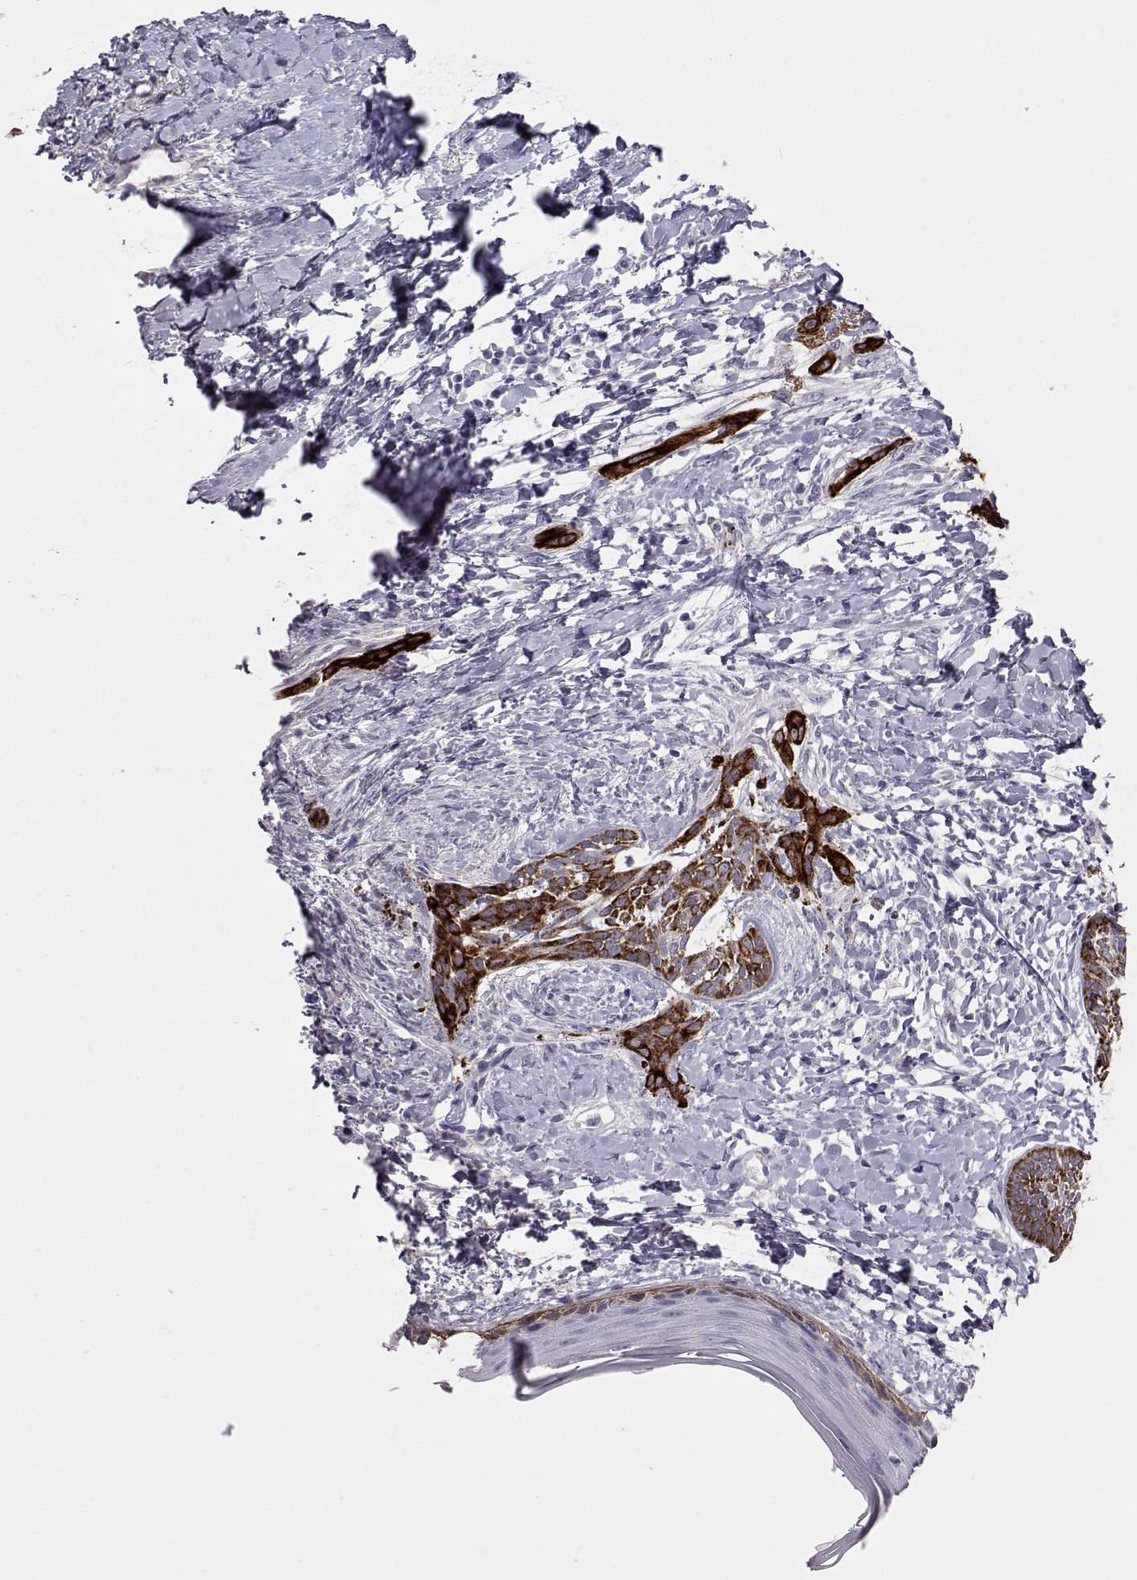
{"staining": {"intensity": "strong", "quantity": ">75%", "location": "cytoplasmic/membranous"}, "tissue": "skin cancer", "cell_type": "Tumor cells", "image_type": "cancer", "snomed": [{"axis": "morphology", "description": "Normal tissue, NOS"}, {"axis": "morphology", "description": "Basal cell carcinoma"}, {"axis": "topography", "description": "Skin"}], "caption": "Human basal cell carcinoma (skin) stained for a protein (brown) displays strong cytoplasmic/membranous positive expression in approximately >75% of tumor cells.", "gene": "LAMB3", "patient": {"sex": "male", "age": 84}}